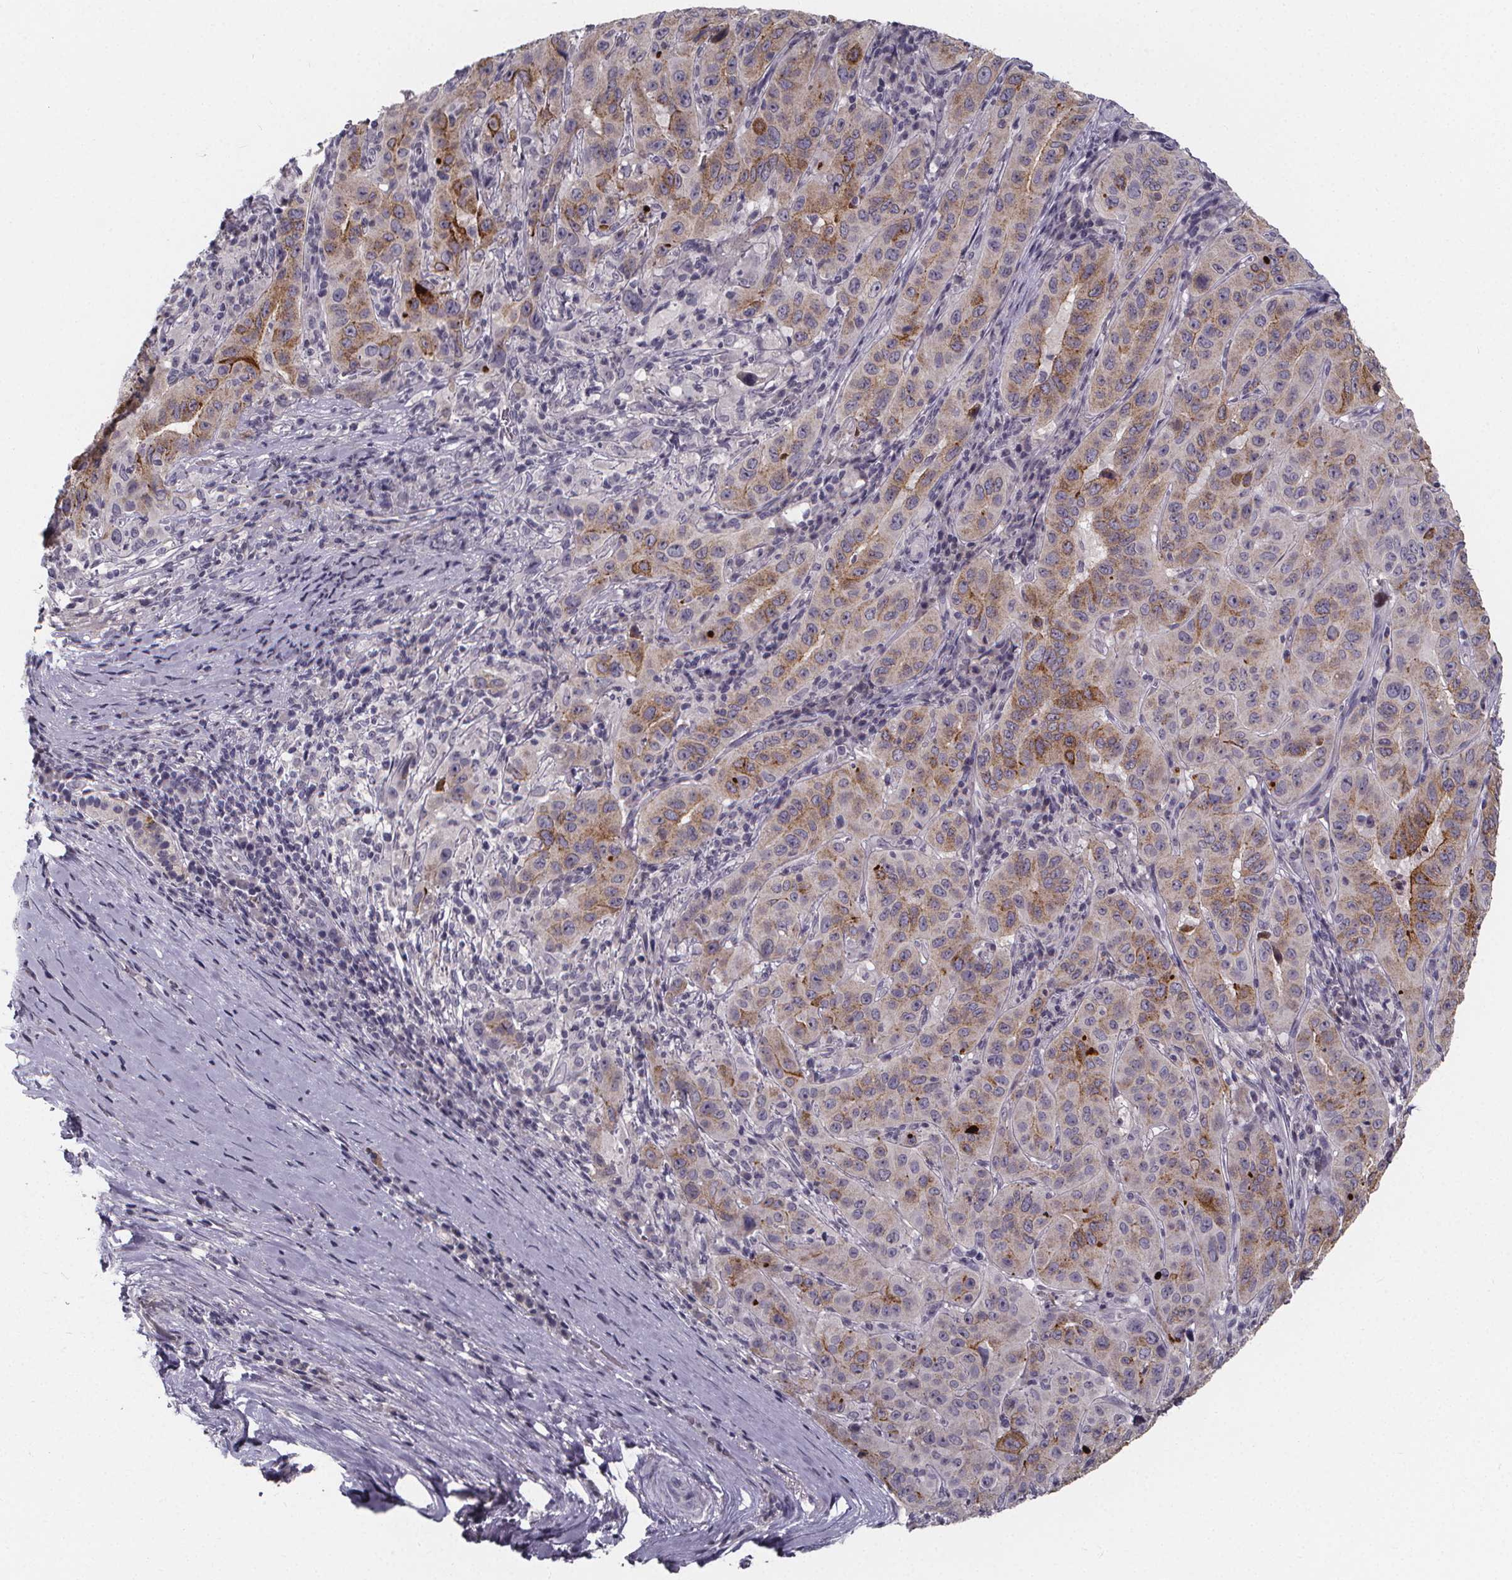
{"staining": {"intensity": "moderate", "quantity": "25%-75%", "location": "cytoplasmic/membranous"}, "tissue": "pancreatic cancer", "cell_type": "Tumor cells", "image_type": "cancer", "snomed": [{"axis": "morphology", "description": "Adenocarcinoma, NOS"}, {"axis": "topography", "description": "Pancreas"}], "caption": "This photomicrograph exhibits immunohistochemistry staining of adenocarcinoma (pancreatic), with medium moderate cytoplasmic/membranous positivity in approximately 25%-75% of tumor cells.", "gene": "AGT", "patient": {"sex": "male", "age": 63}}